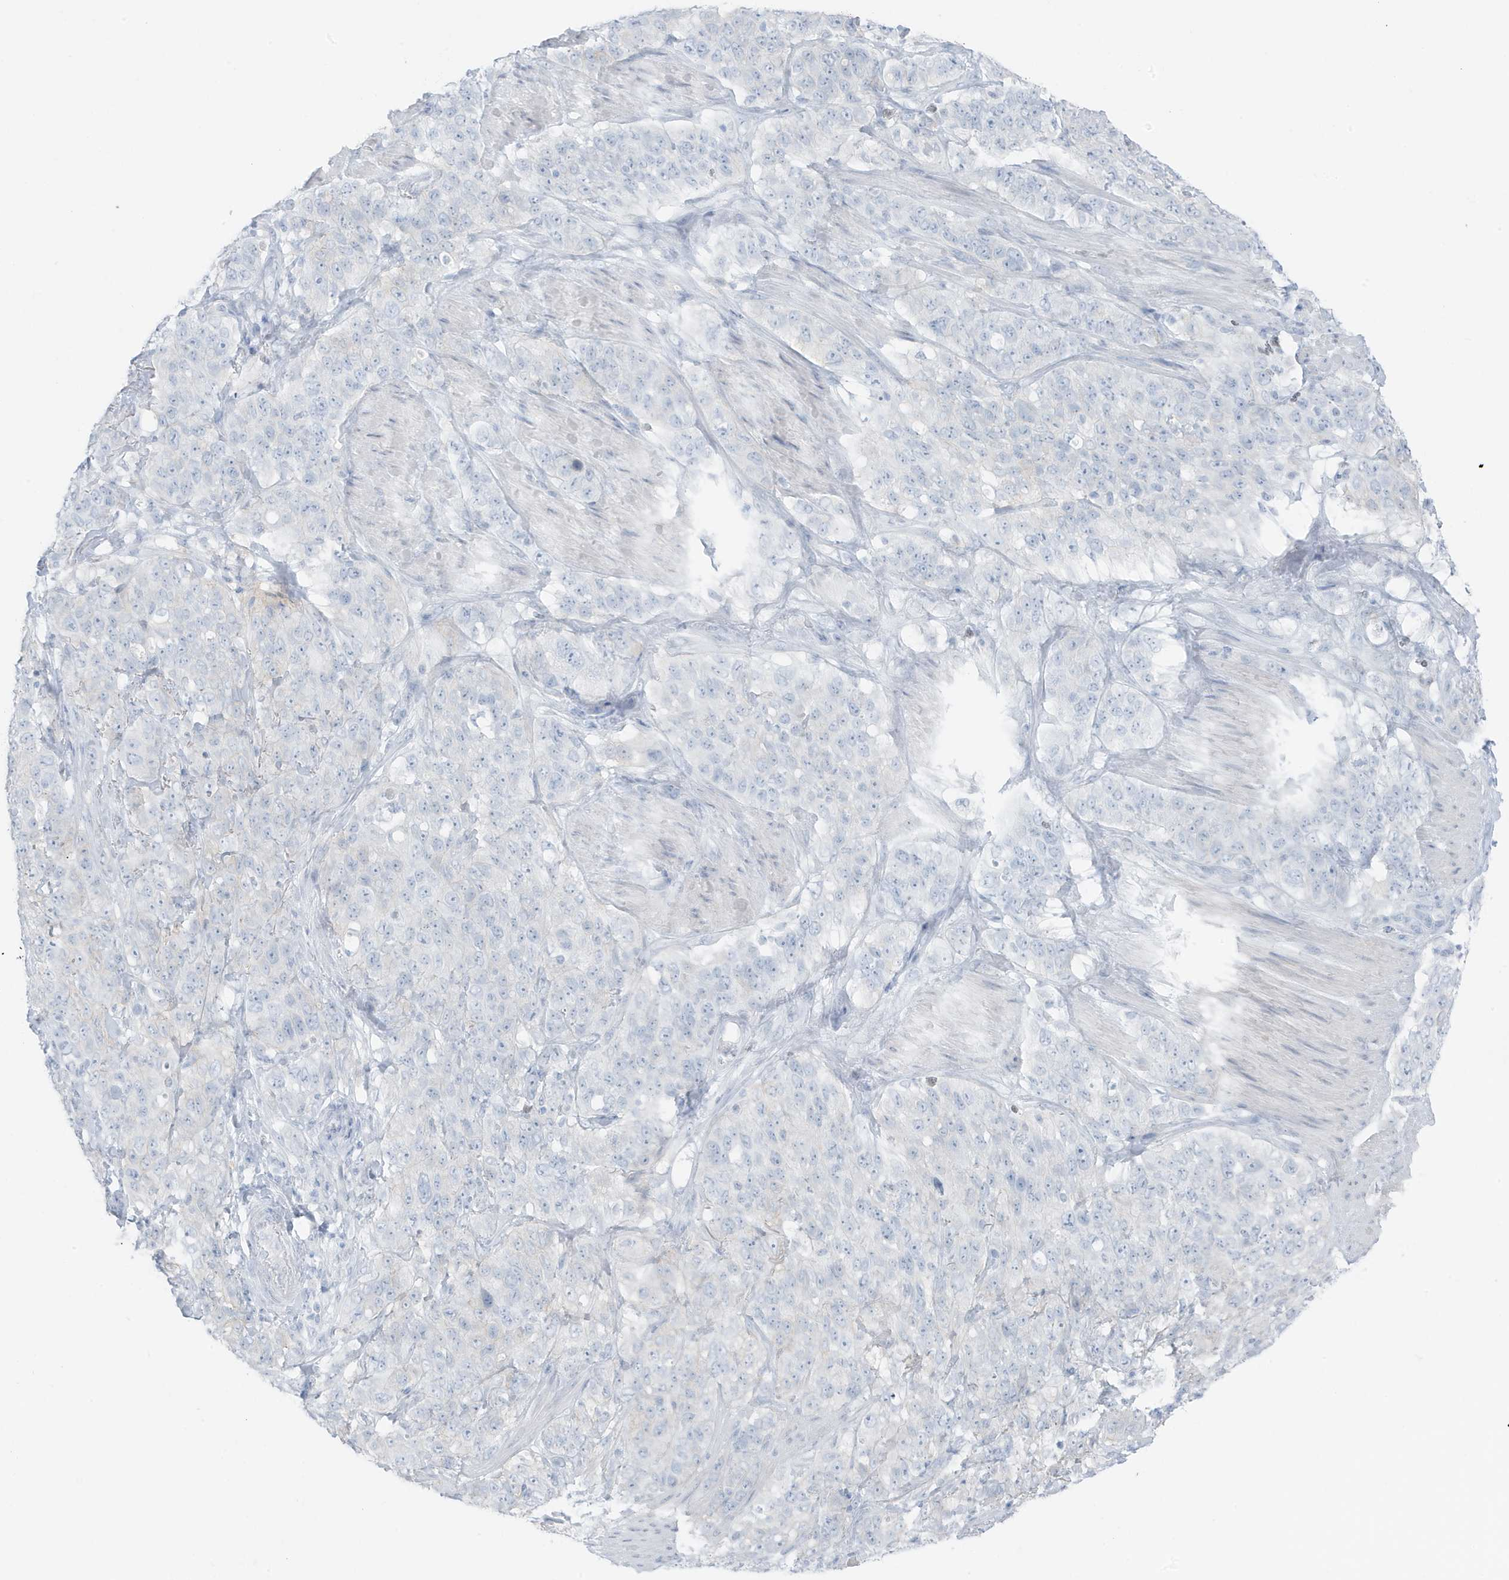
{"staining": {"intensity": "negative", "quantity": "none", "location": "none"}, "tissue": "stomach cancer", "cell_type": "Tumor cells", "image_type": "cancer", "snomed": [{"axis": "morphology", "description": "Adenocarcinoma, NOS"}, {"axis": "topography", "description": "Stomach"}], "caption": "This is an immunohistochemistry micrograph of stomach adenocarcinoma. There is no staining in tumor cells.", "gene": "ZFP64", "patient": {"sex": "male", "age": 48}}